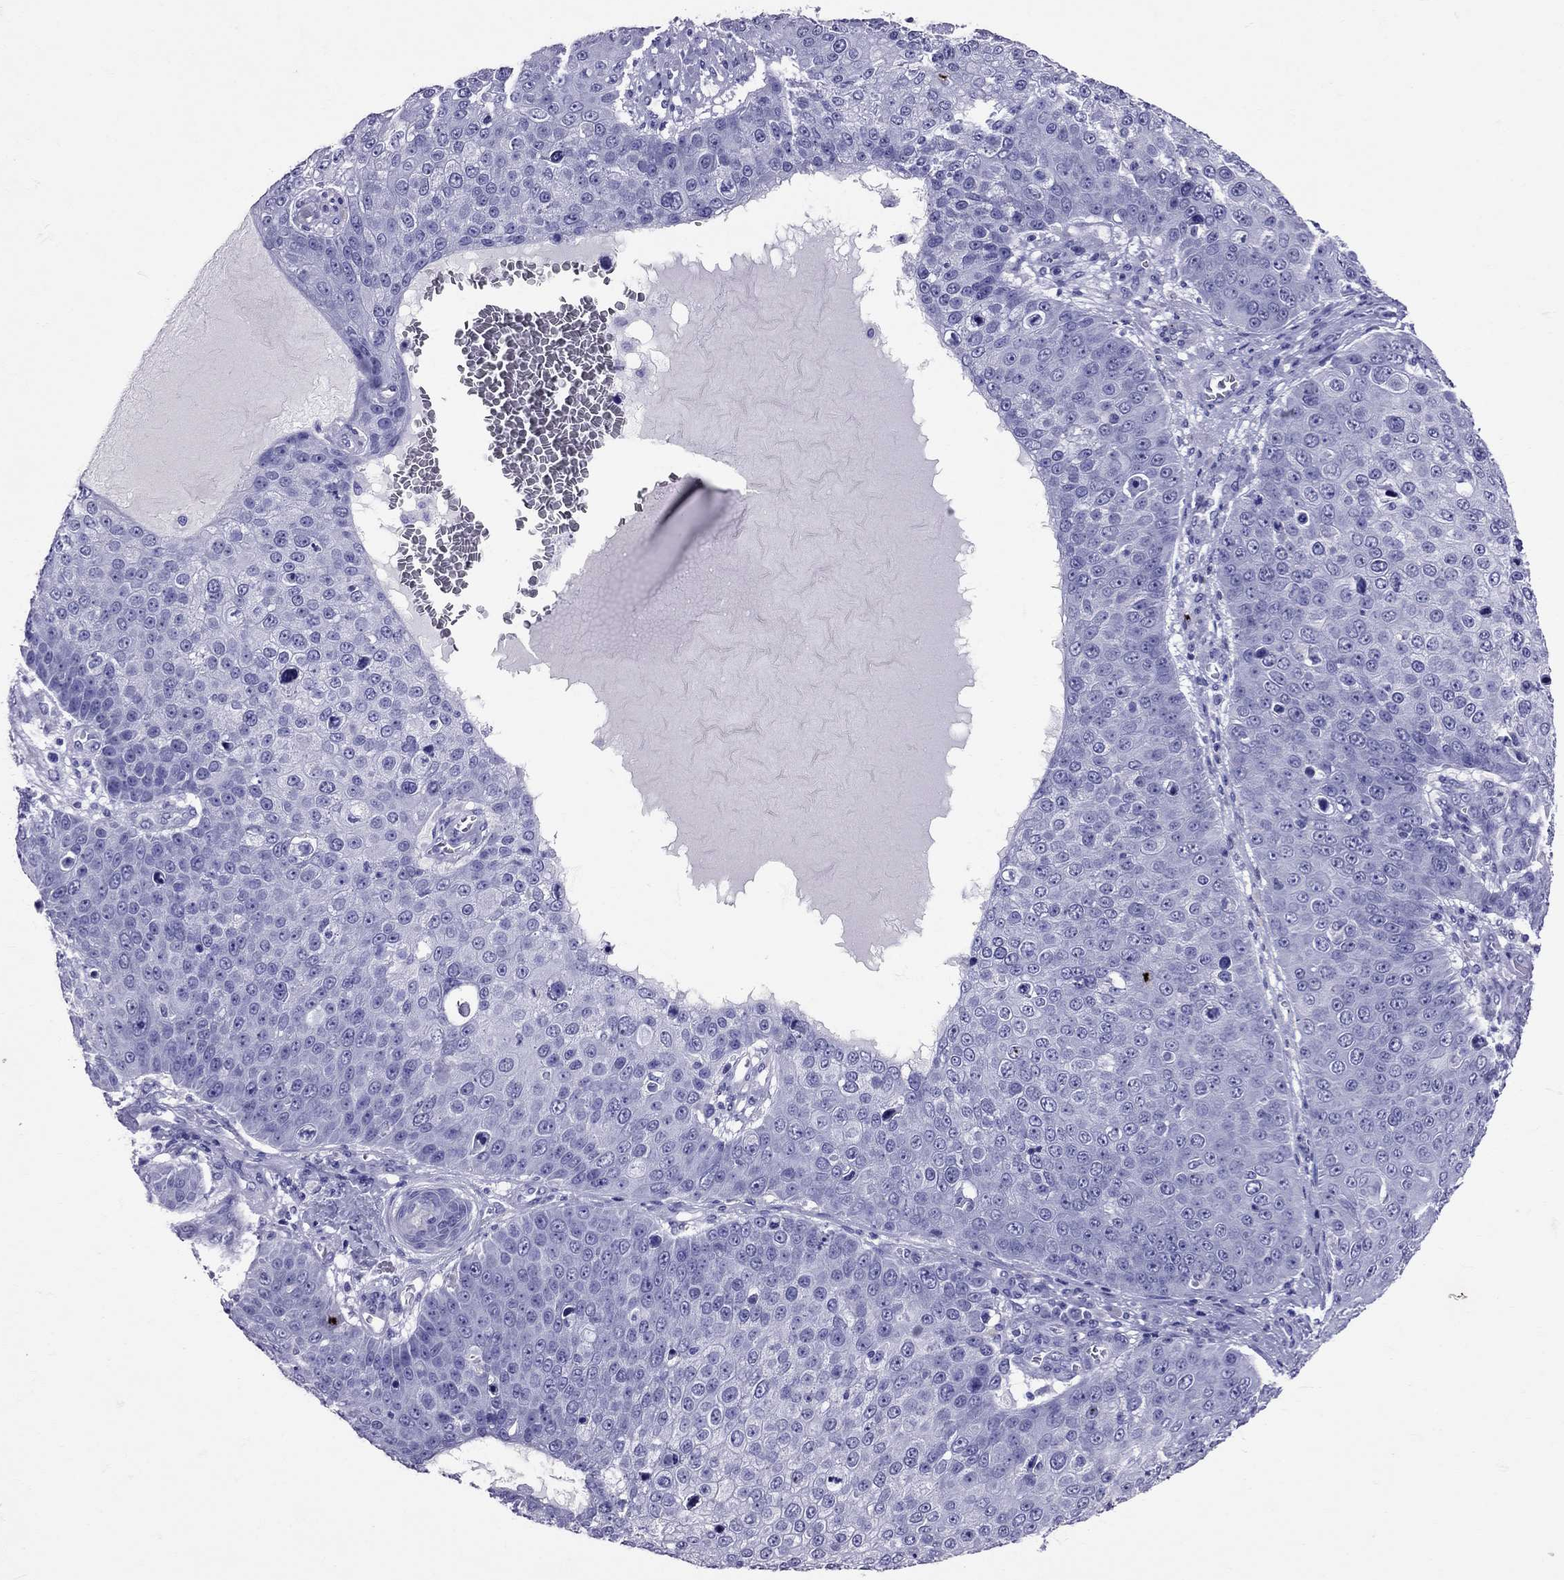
{"staining": {"intensity": "negative", "quantity": "none", "location": "none"}, "tissue": "skin cancer", "cell_type": "Tumor cells", "image_type": "cancer", "snomed": [{"axis": "morphology", "description": "Squamous cell carcinoma, NOS"}, {"axis": "topography", "description": "Skin"}], "caption": "A high-resolution photomicrograph shows IHC staining of skin cancer (squamous cell carcinoma), which reveals no significant positivity in tumor cells.", "gene": "AVP", "patient": {"sex": "male", "age": 71}}